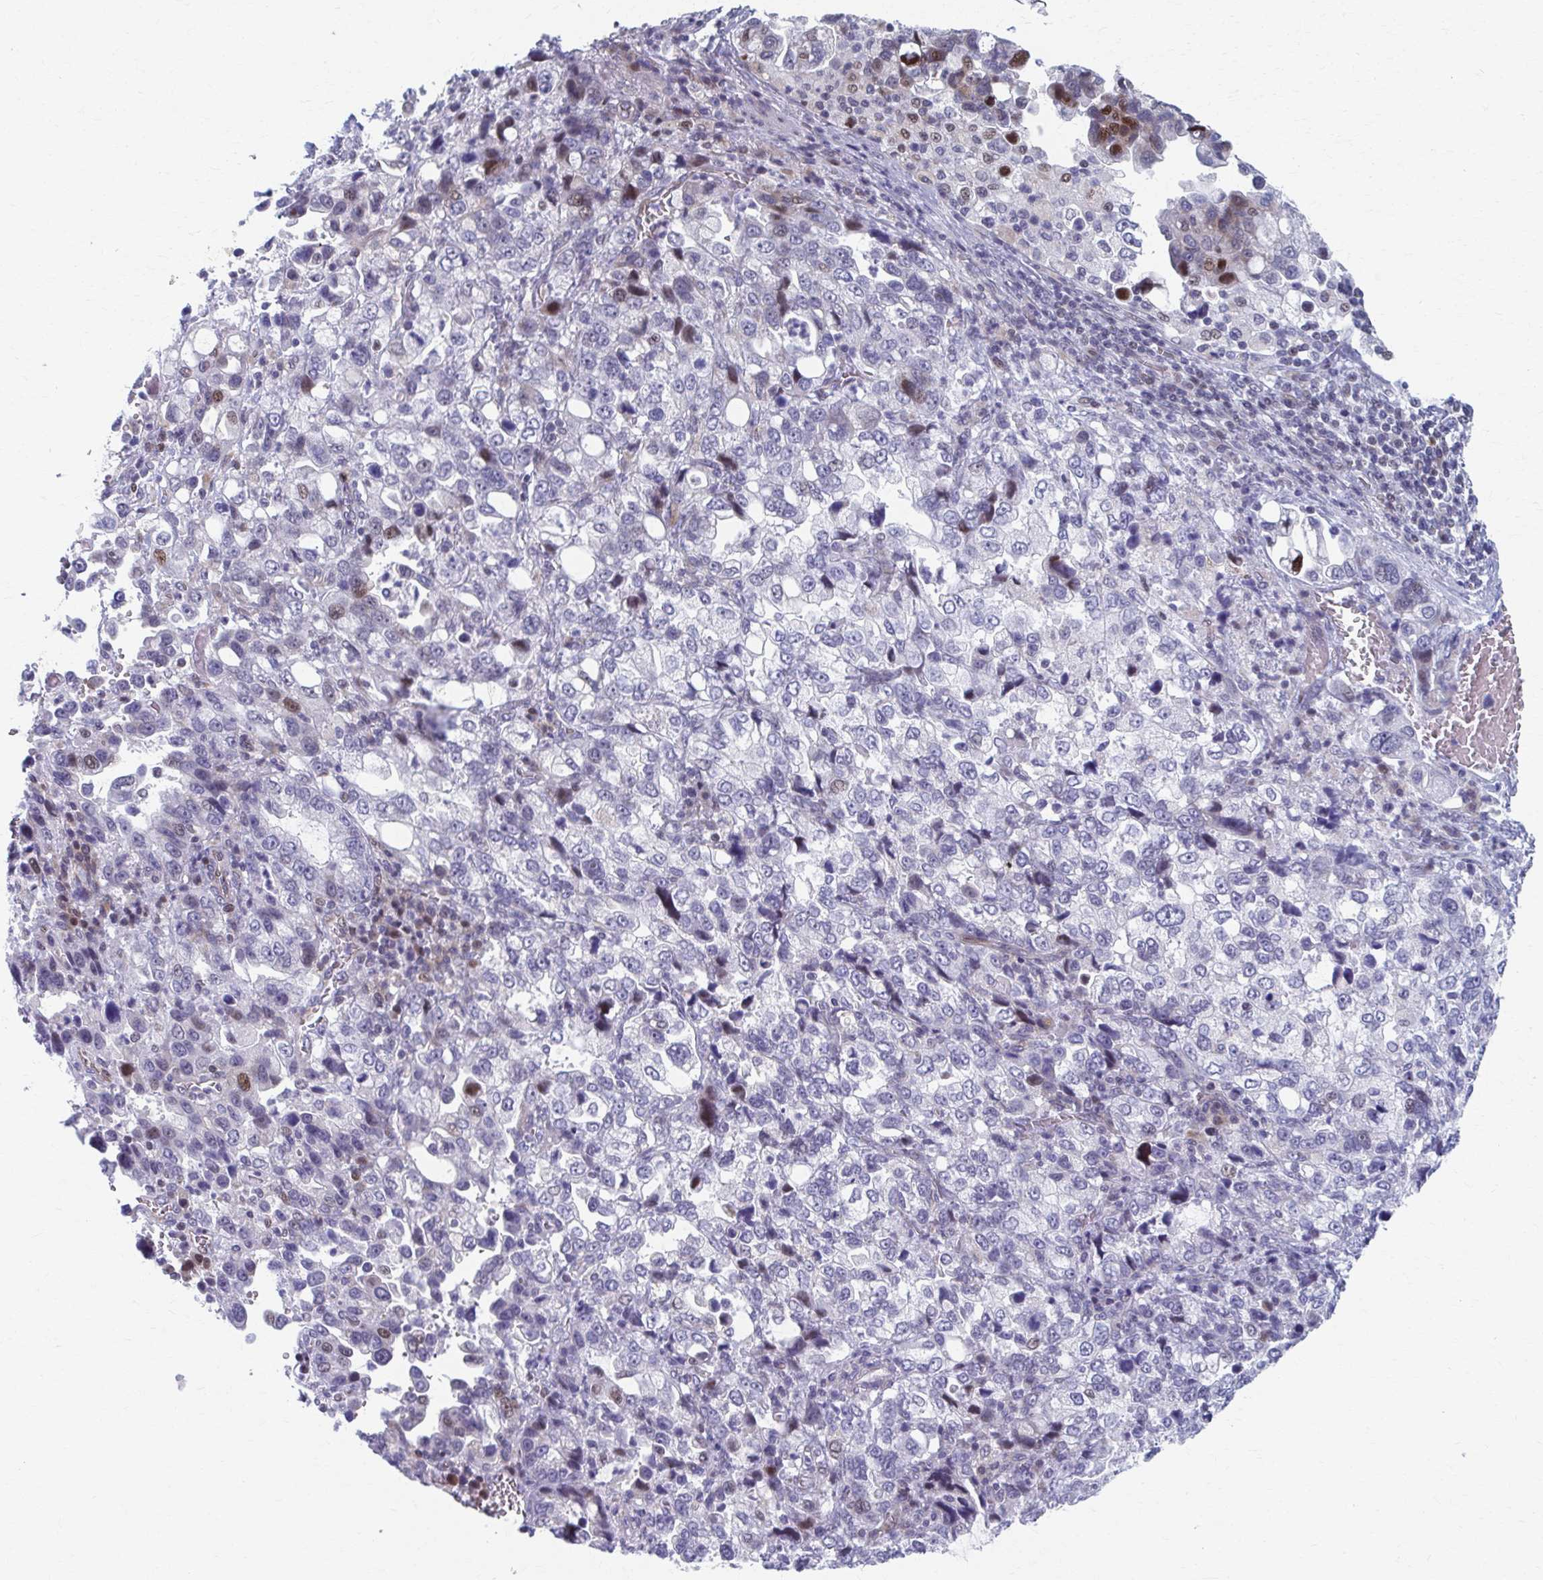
{"staining": {"intensity": "weak", "quantity": "<25%", "location": "nuclear"}, "tissue": "stomach cancer", "cell_type": "Tumor cells", "image_type": "cancer", "snomed": [{"axis": "morphology", "description": "Adenocarcinoma, NOS"}, {"axis": "topography", "description": "Stomach, upper"}], "caption": "Micrograph shows no protein expression in tumor cells of stomach adenocarcinoma tissue.", "gene": "ABHD16B", "patient": {"sex": "female", "age": 81}}